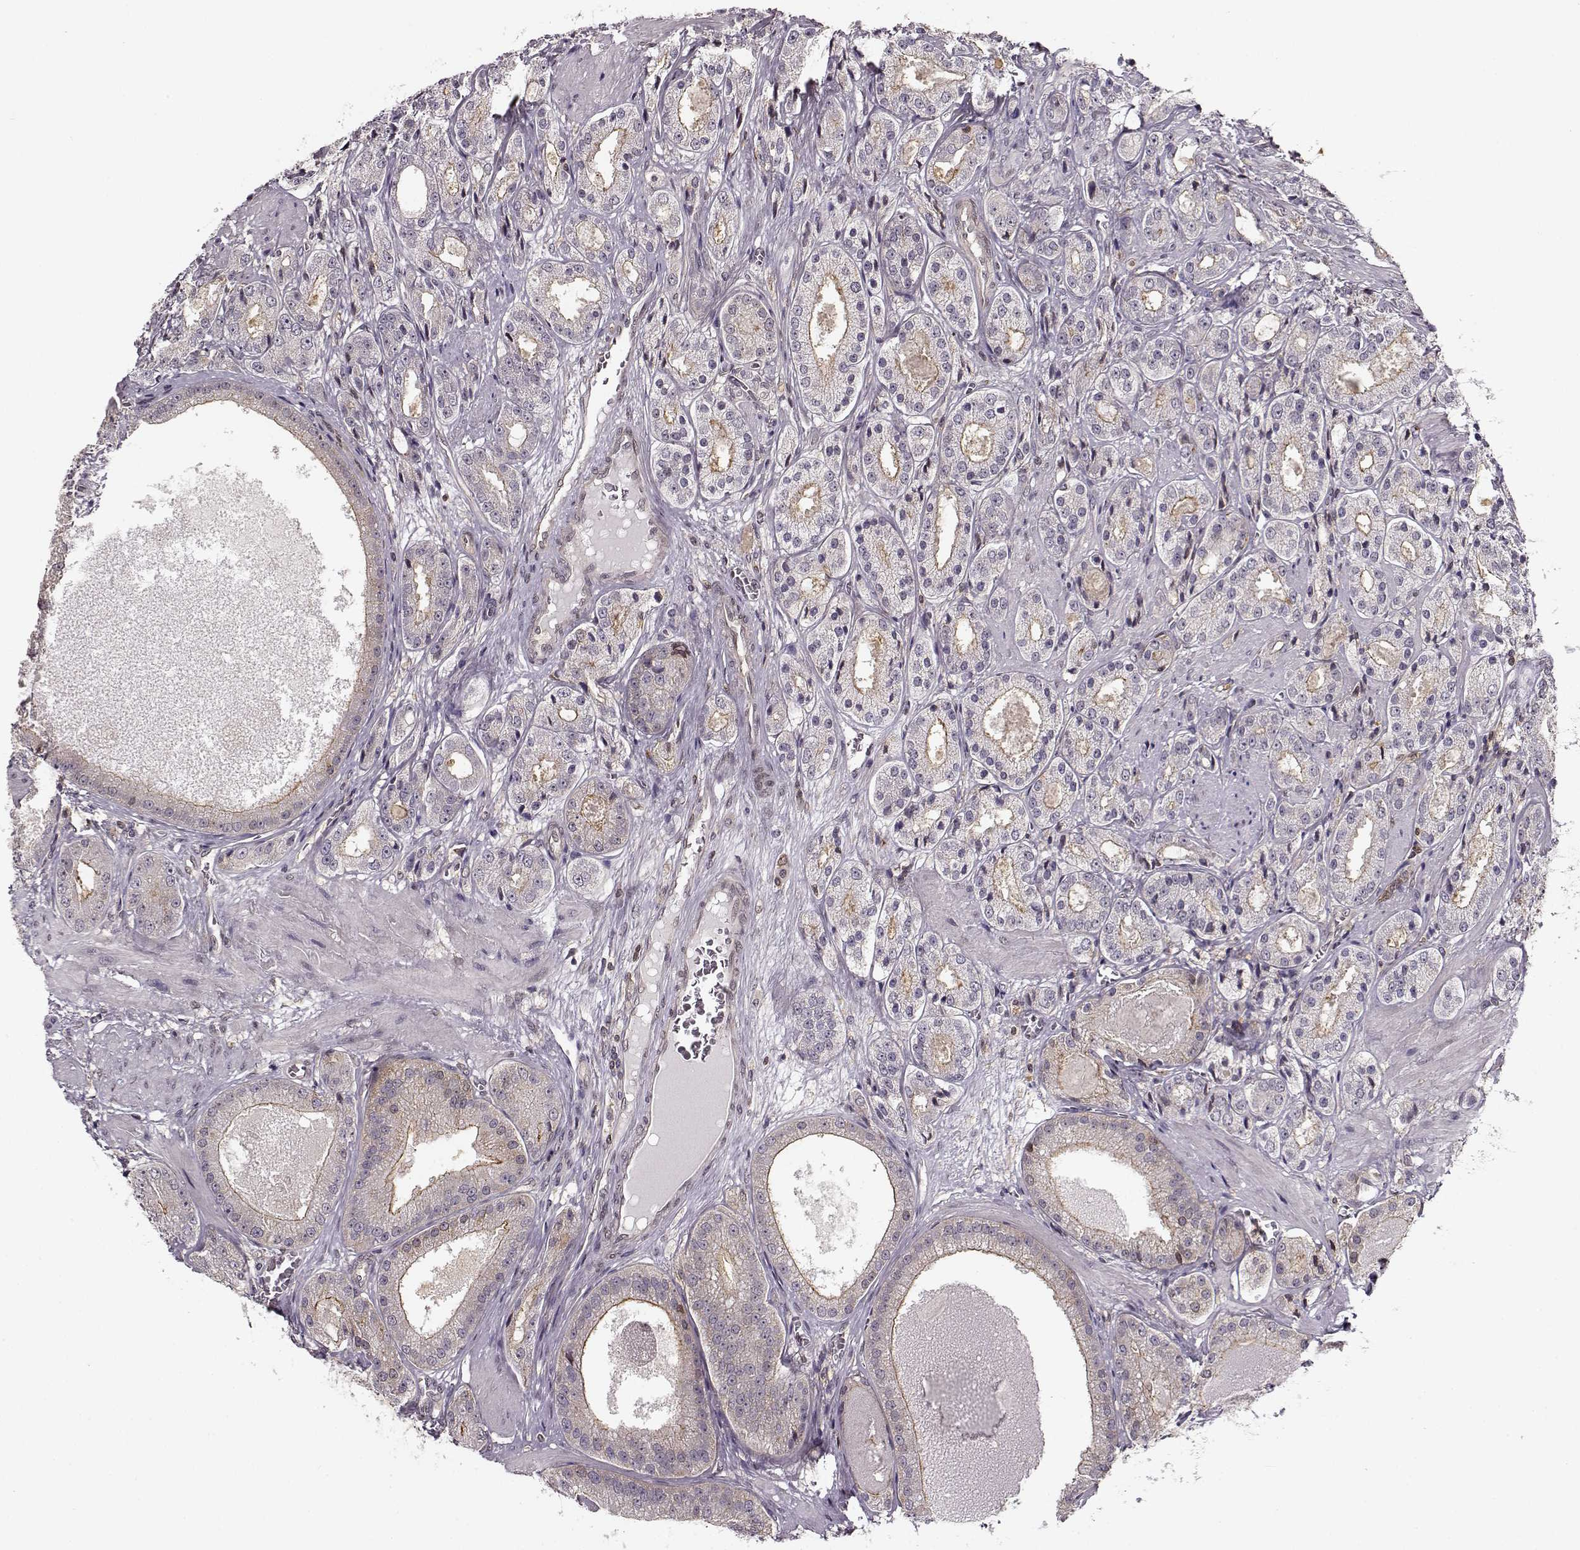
{"staining": {"intensity": "moderate", "quantity": ">75%", "location": "cytoplasmic/membranous"}, "tissue": "prostate cancer", "cell_type": "Tumor cells", "image_type": "cancer", "snomed": [{"axis": "morphology", "description": "Adenocarcinoma, High grade"}, {"axis": "topography", "description": "Prostate"}], "caption": "IHC of prostate cancer exhibits medium levels of moderate cytoplasmic/membranous staining in about >75% of tumor cells.", "gene": "MFSD1", "patient": {"sex": "male", "age": 66}}